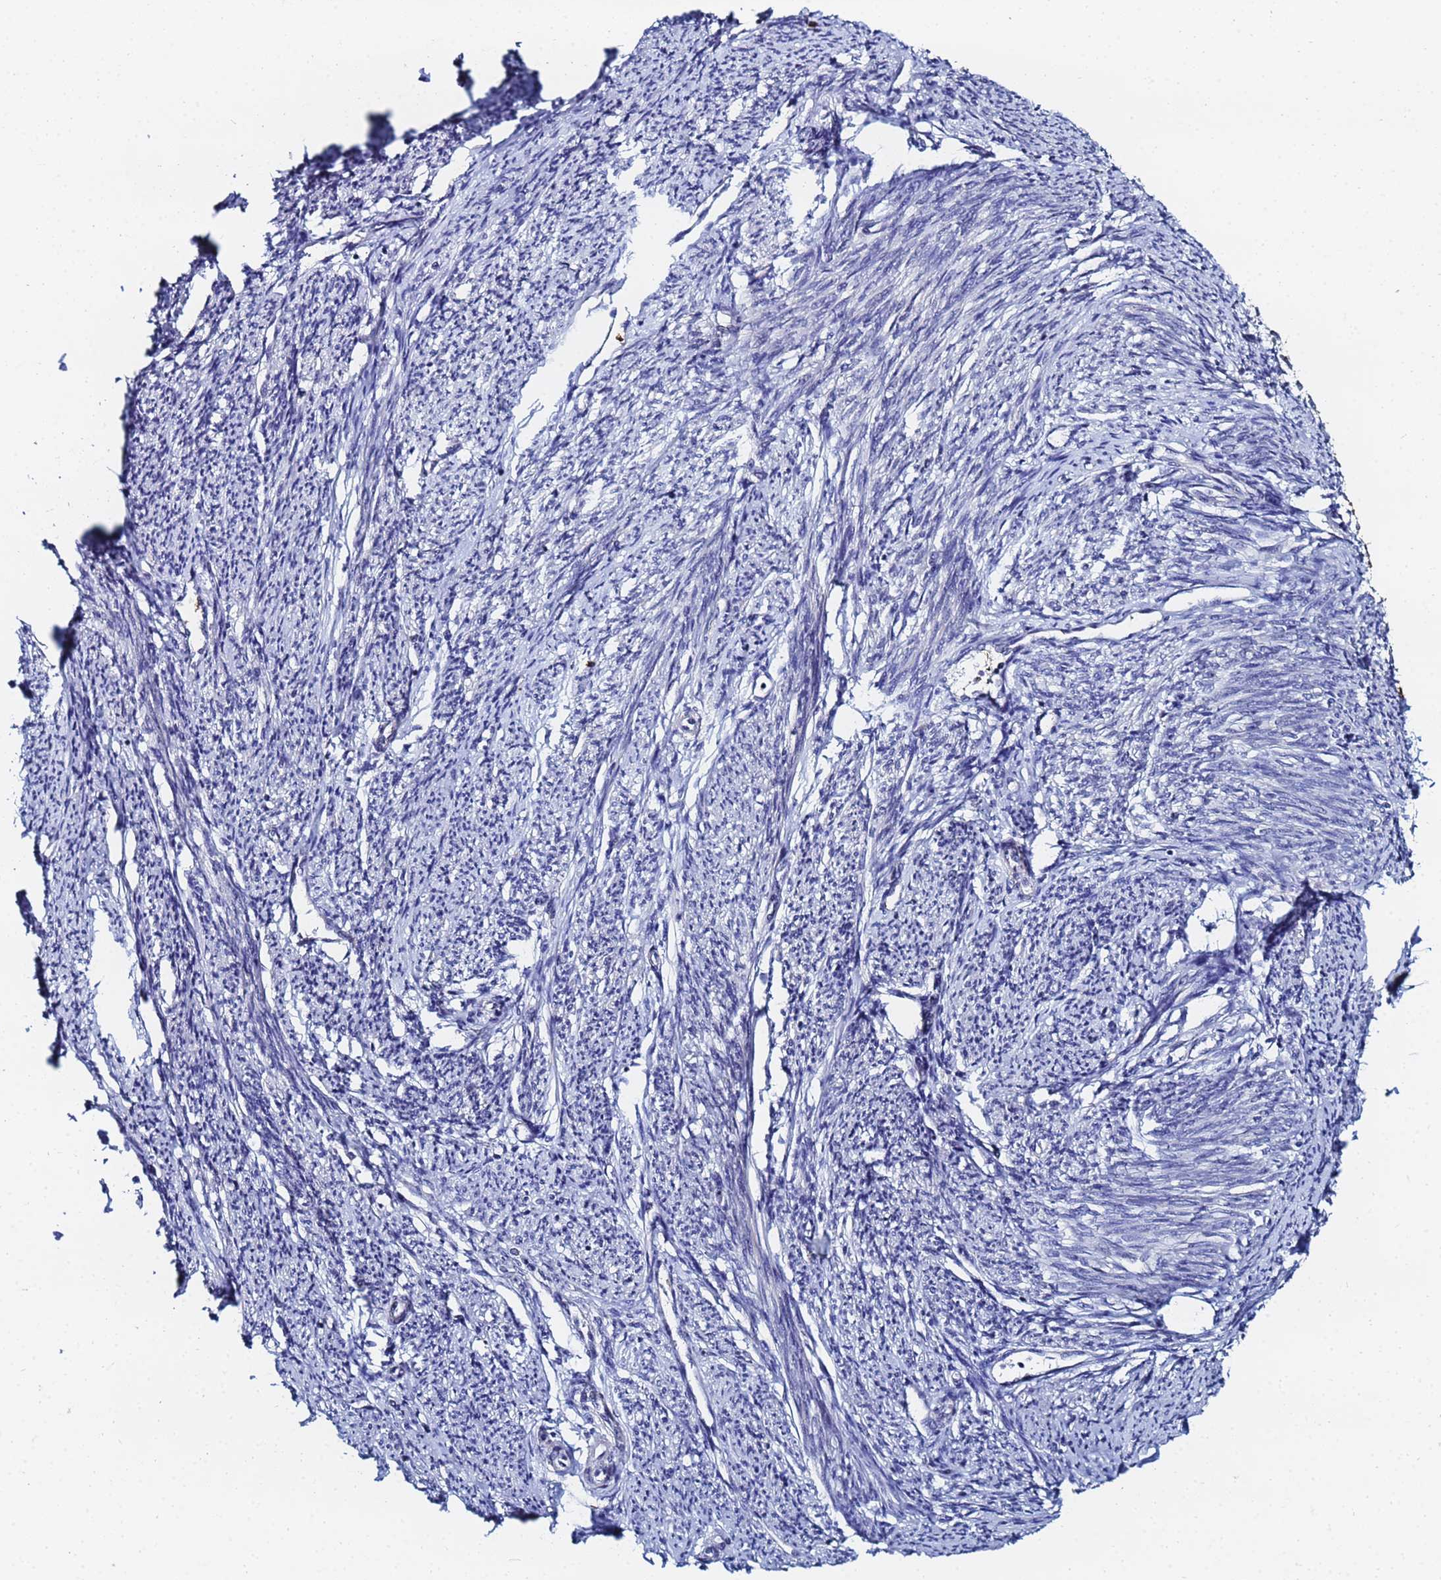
{"staining": {"intensity": "moderate", "quantity": "25%-75%", "location": "cytoplasmic/membranous"}, "tissue": "smooth muscle", "cell_type": "Smooth muscle cells", "image_type": "normal", "snomed": [{"axis": "morphology", "description": "Normal tissue, NOS"}, {"axis": "topography", "description": "Smooth muscle"}, {"axis": "topography", "description": "Uterus"}], "caption": "This image reveals immunohistochemistry (IHC) staining of normal smooth muscle, with medium moderate cytoplasmic/membranous staining in about 25%-75% of smooth muscle cells.", "gene": "MTCL1", "patient": {"sex": "female", "age": 59}}